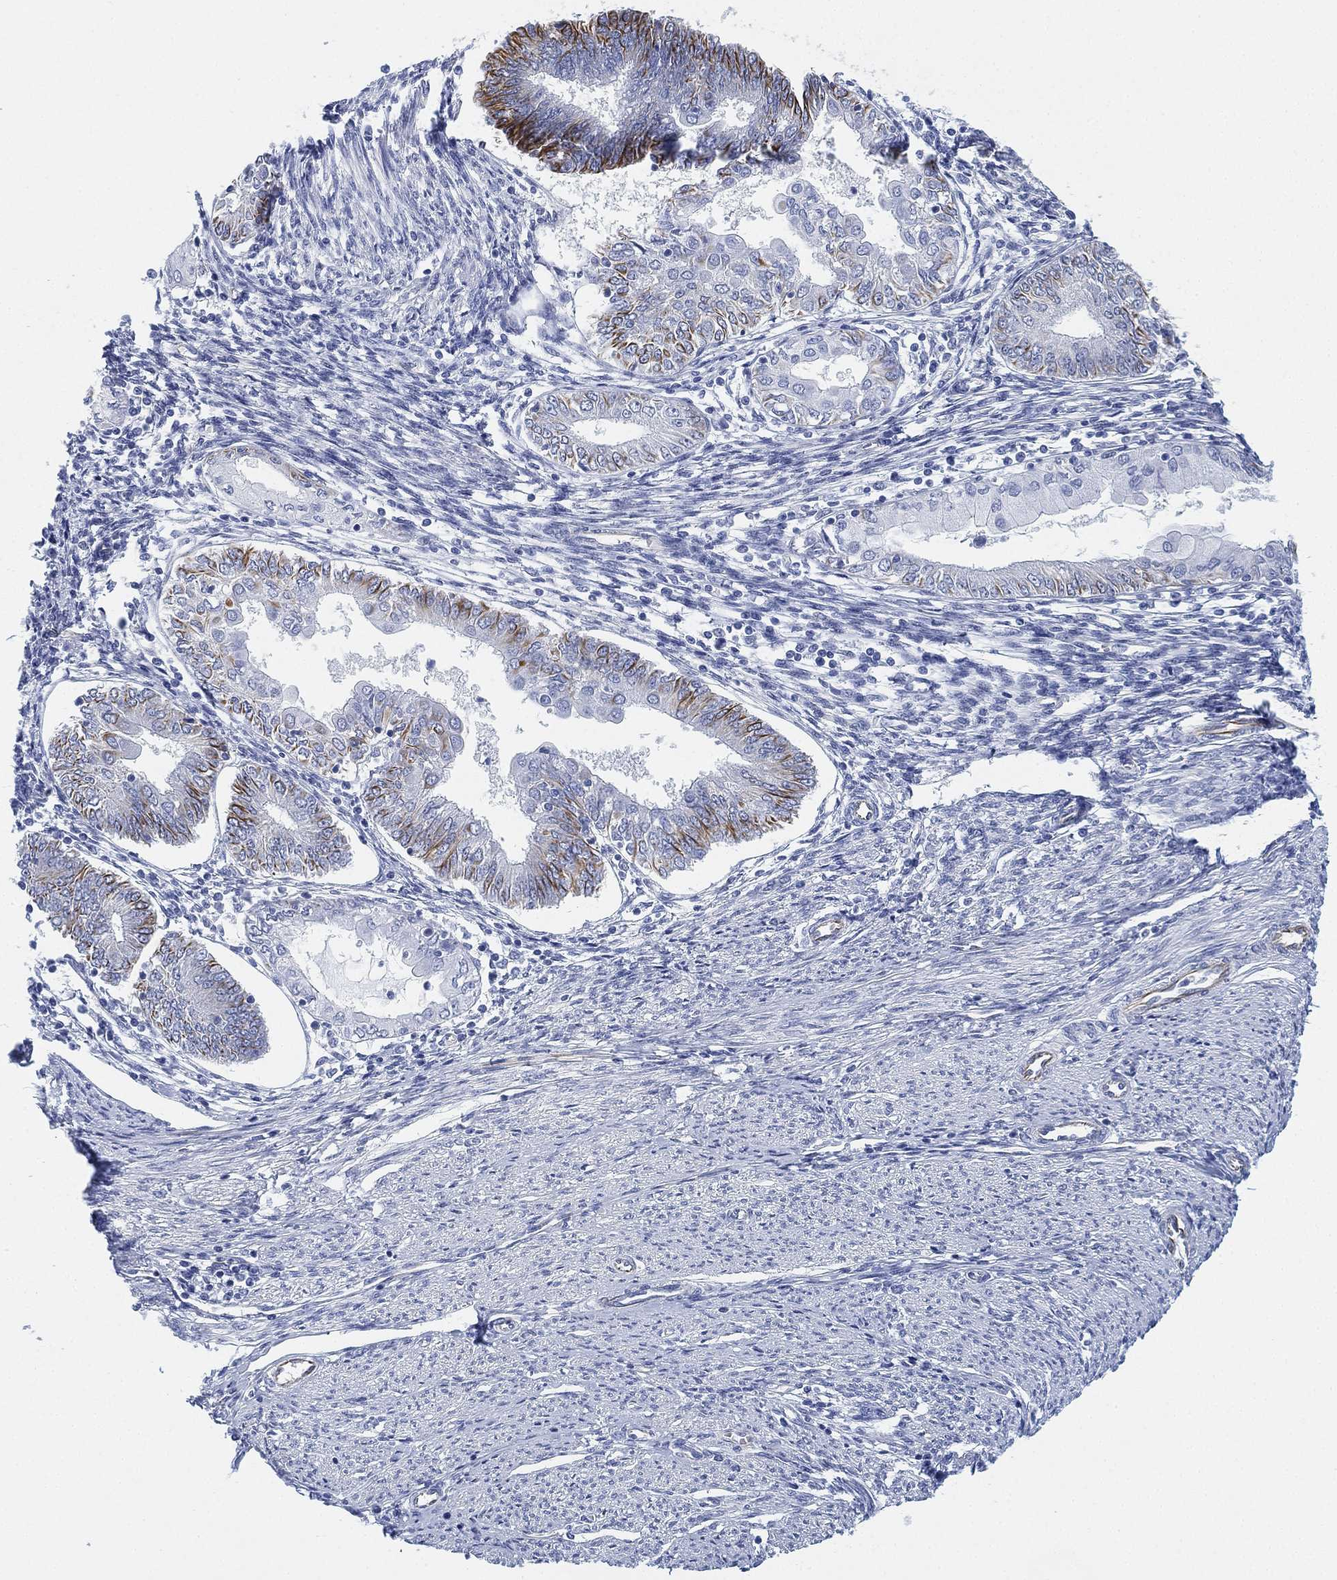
{"staining": {"intensity": "strong", "quantity": "<25%", "location": "cytoplasmic/membranous"}, "tissue": "endometrial cancer", "cell_type": "Tumor cells", "image_type": "cancer", "snomed": [{"axis": "morphology", "description": "Adenocarcinoma, NOS"}, {"axis": "topography", "description": "Endometrium"}], "caption": "Immunohistochemistry (IHC) histopathology image of endometrial cancer (adenocarcinoma) stained for a protein (brown), which demonstrates medium levels of strong cytoplasmic/membranous staining in about <25% of tumor cells.", "gene": "PSKH2", "patient": {"sex": "female", "age": 68}}